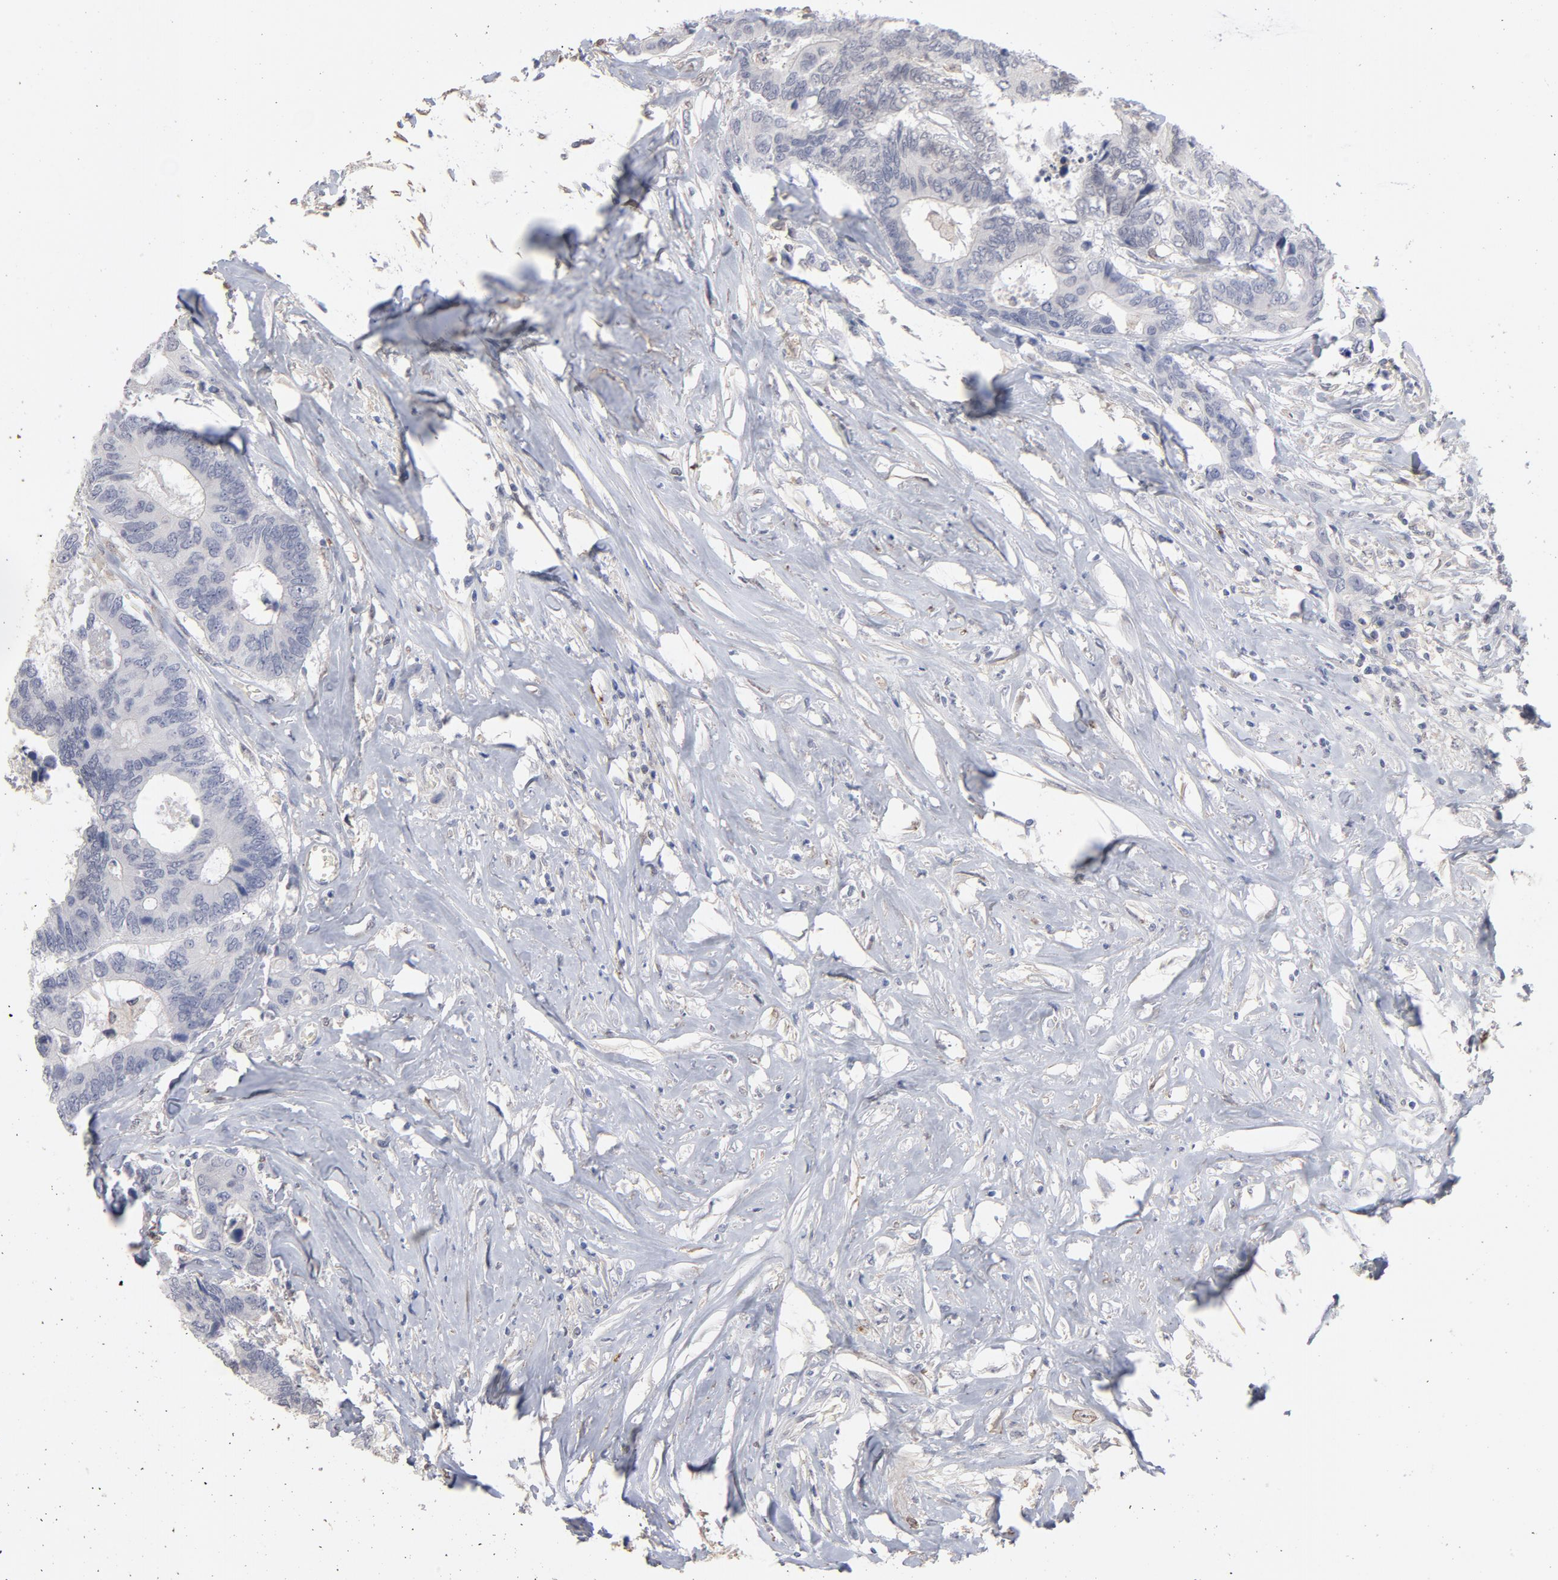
{"staining": {"intensity": "negative", "quantity": "none", "location": "none"}, "tissue": "colorectal cancer", "cell_type": "Tumor cells", "image_type": "cancer", "snomed": [{"axis": "morphology", "description": "Adenocarcinoma, NOS"}, {"axis": "topography", "description": "Rectum"}], "caption": "Immunohistochemical staining of colorectal cancer displays no significant expression in tumor cells. (Stains: DAB (3,3'-diaminobenzidine) IHC with hematoxylin counter stain, Microscopy: brightfield microscopy at high magnification).", "gene": "PNMA1", "patient": {"sex": "male", "age": 55}}